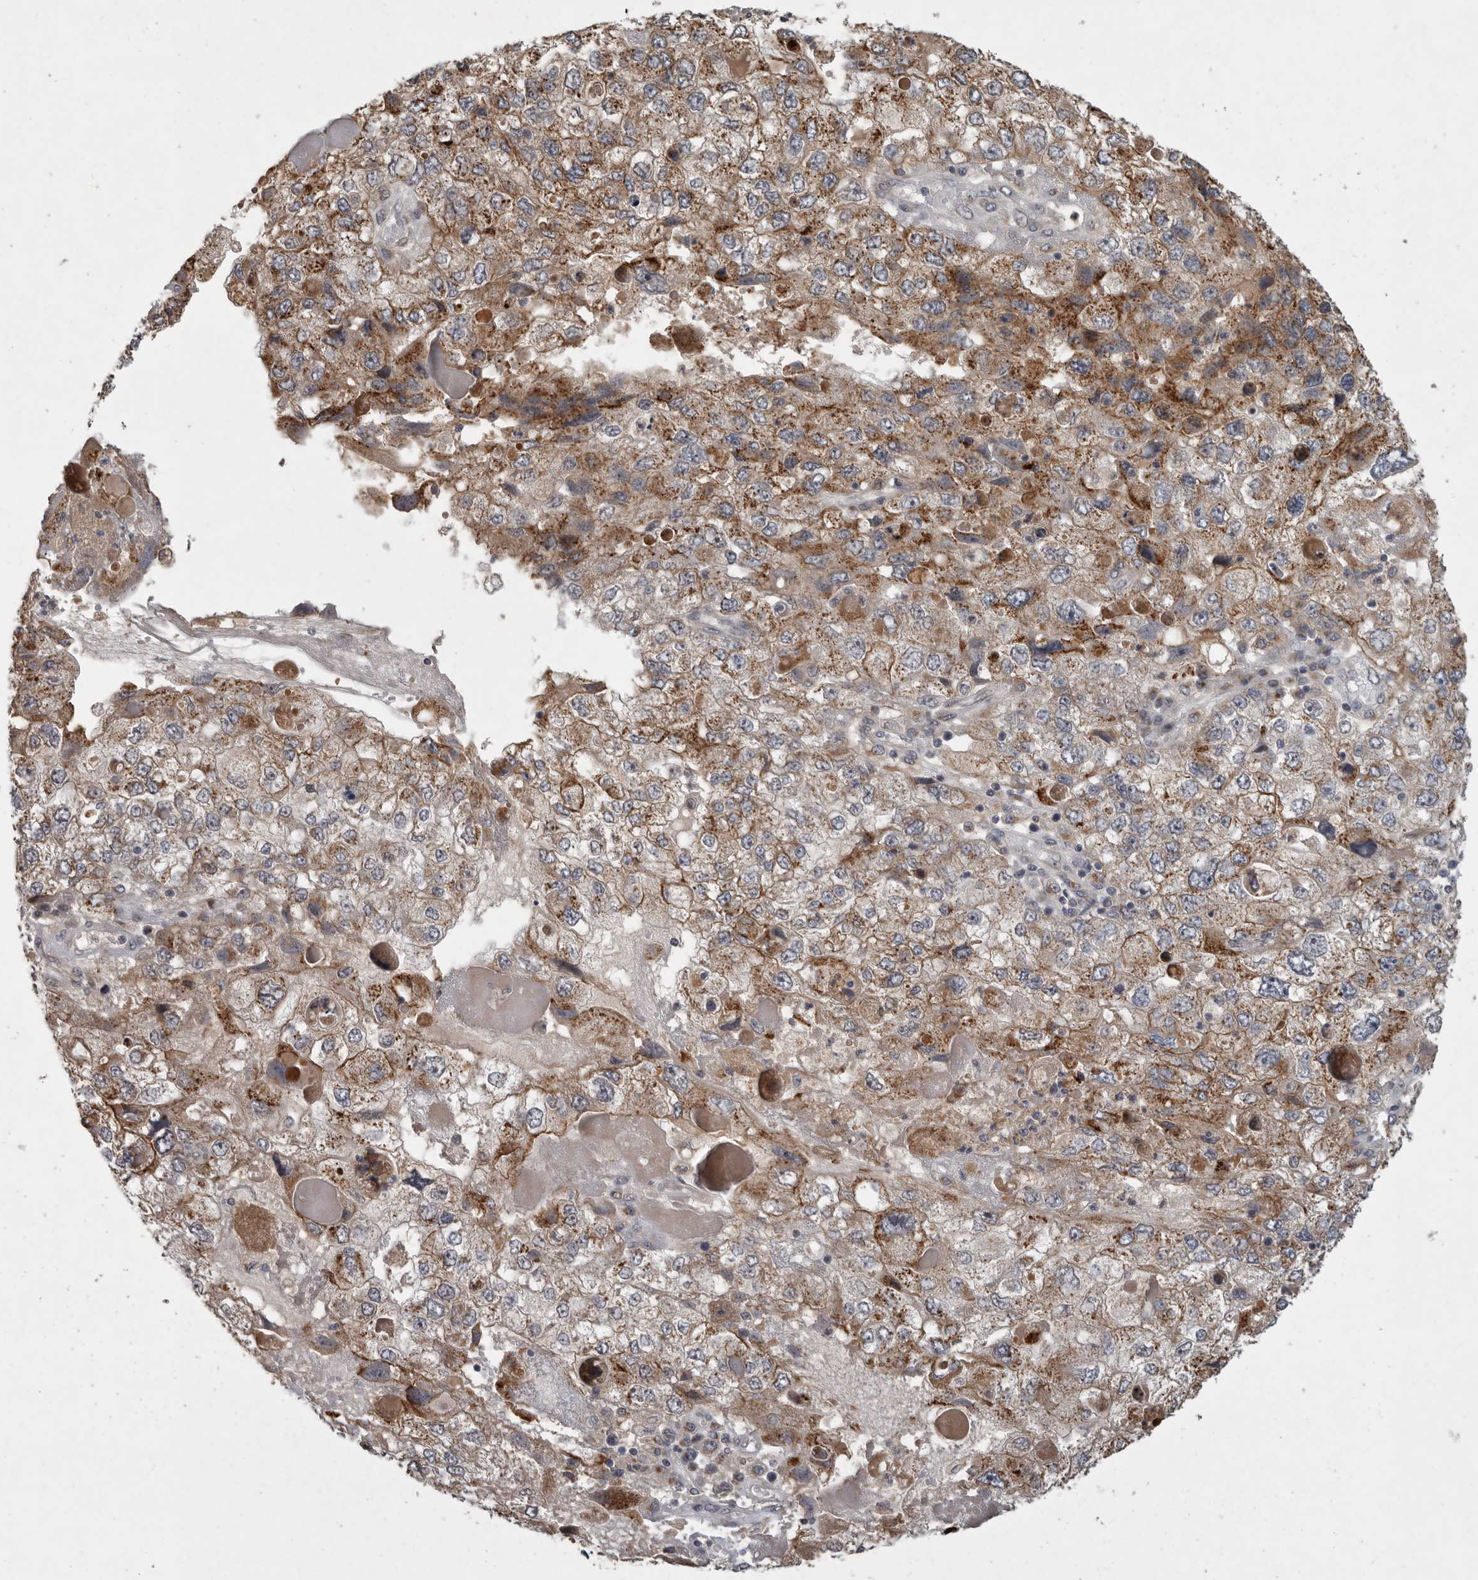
{"staining": {"intensity": "moderate", "quantity": ">75%", "location": "cytoplasmic/membranous"}, "tissue": "endometrial cancer", "cell_type": "Tumor cells", "image_type": "cancer", "snomed": [{"axis": "morphology", "description": "Adenocarcinoma, NOS"}, {"axis": "topography", "description": "Endometrium"}], "caption": "Protein expression analysis of human adenocarcinoma (endometrial) reveals moderate cytoplasmic/membranous positivity in approximately >75% of tumor cells.", "gene": "MAN2A1", "patient": {"sex": "female", "age": 49}}